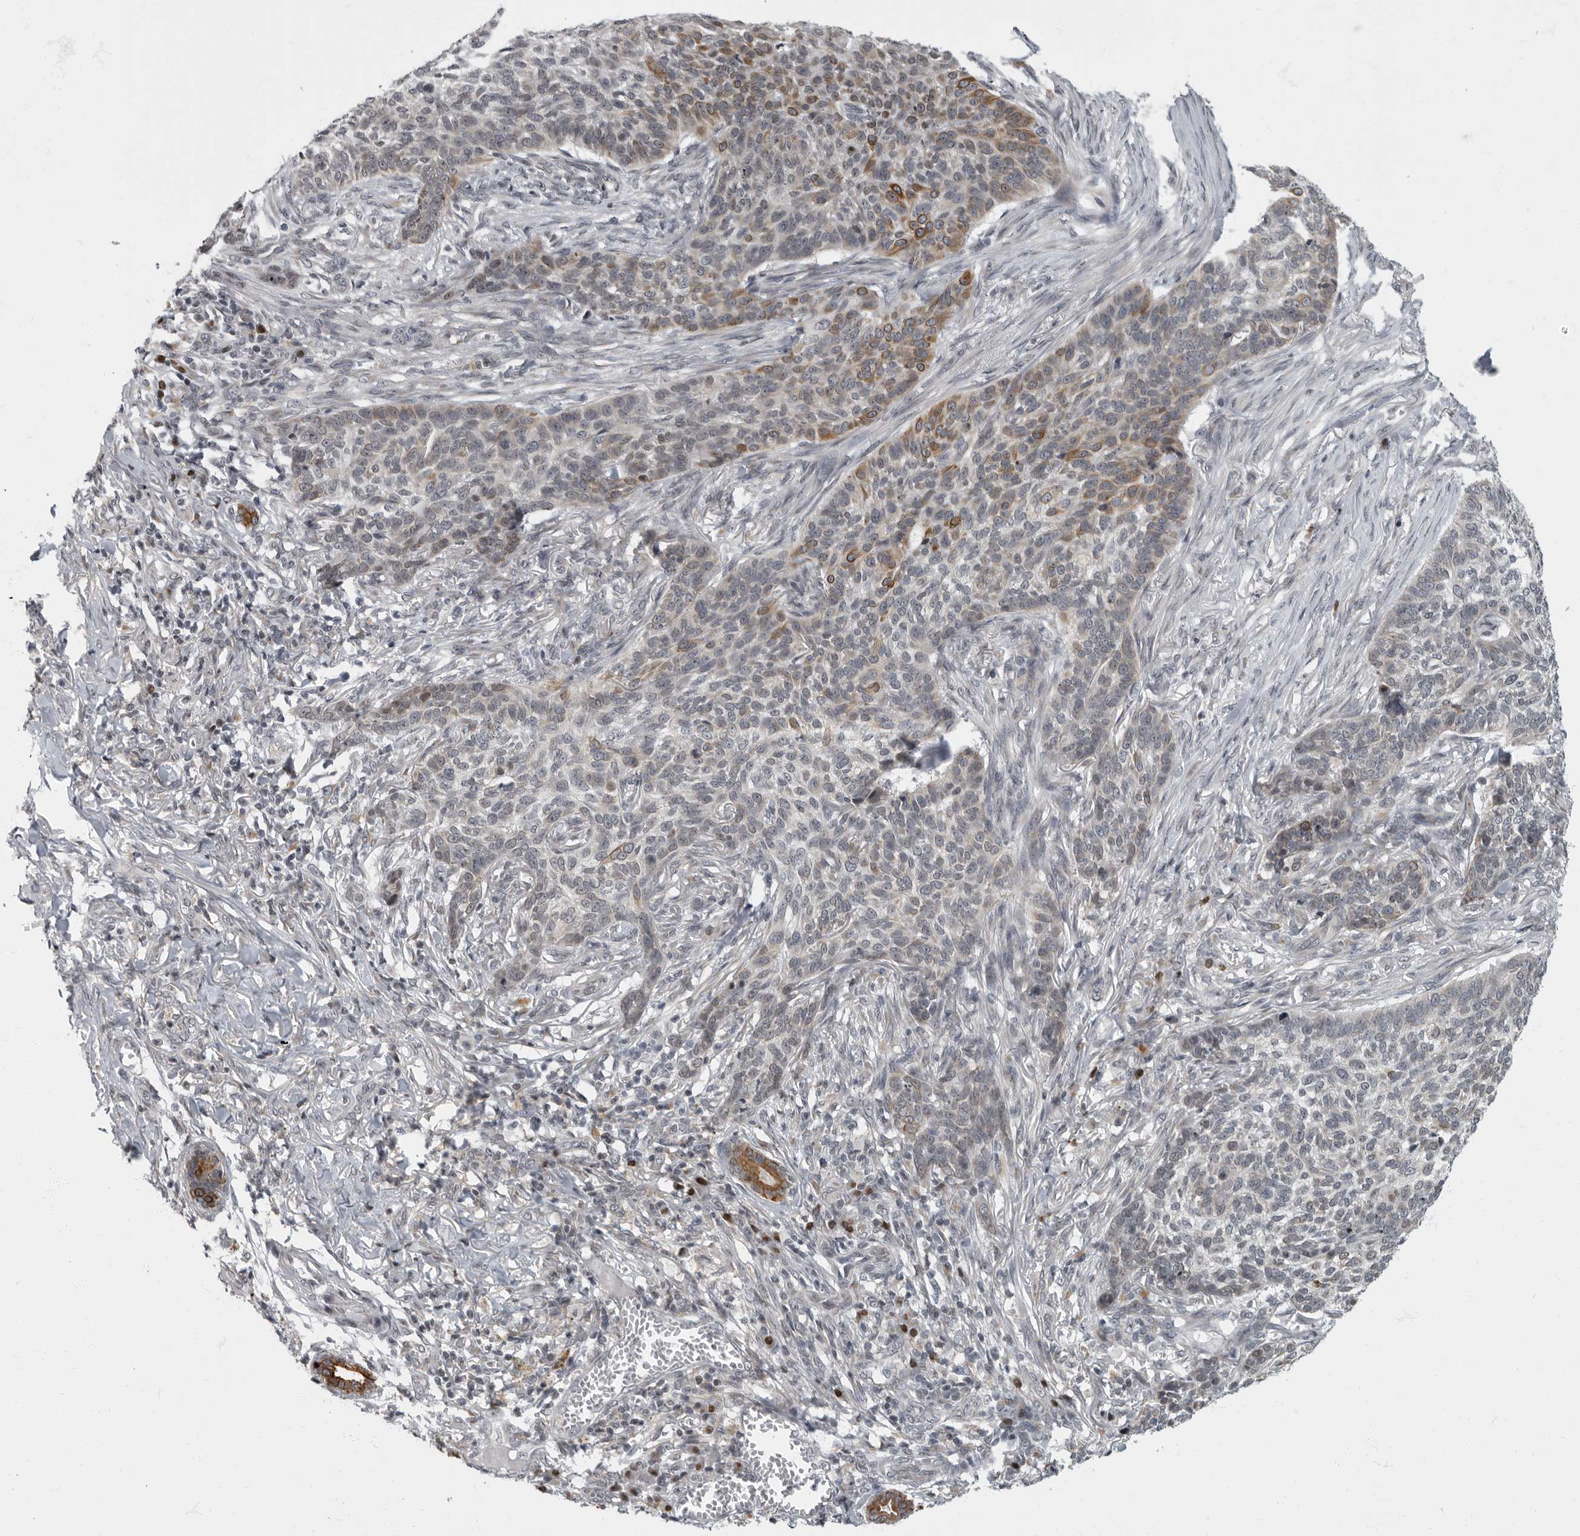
{"staining": {"intensity": "moderate", "quantity": "<25%", "location": "cytoplasmic/membranous"}, "tissue": "skin cancer", "cell_type": "Tumor cells", "image_type": "cancer", "snomed": [{"axis": "morphology", "description": "Basal cell carcinoma"}, {"axis": "topography", "description": "Skin"}], "caption": "Protein staining of skin basal cell carcinoma tissue exhibits moderate cytoplasmic/membranous expression in approximately <25% of tumor cells.", "gene": "EVI5", "patient": {"sex": "male", "age": 85}}